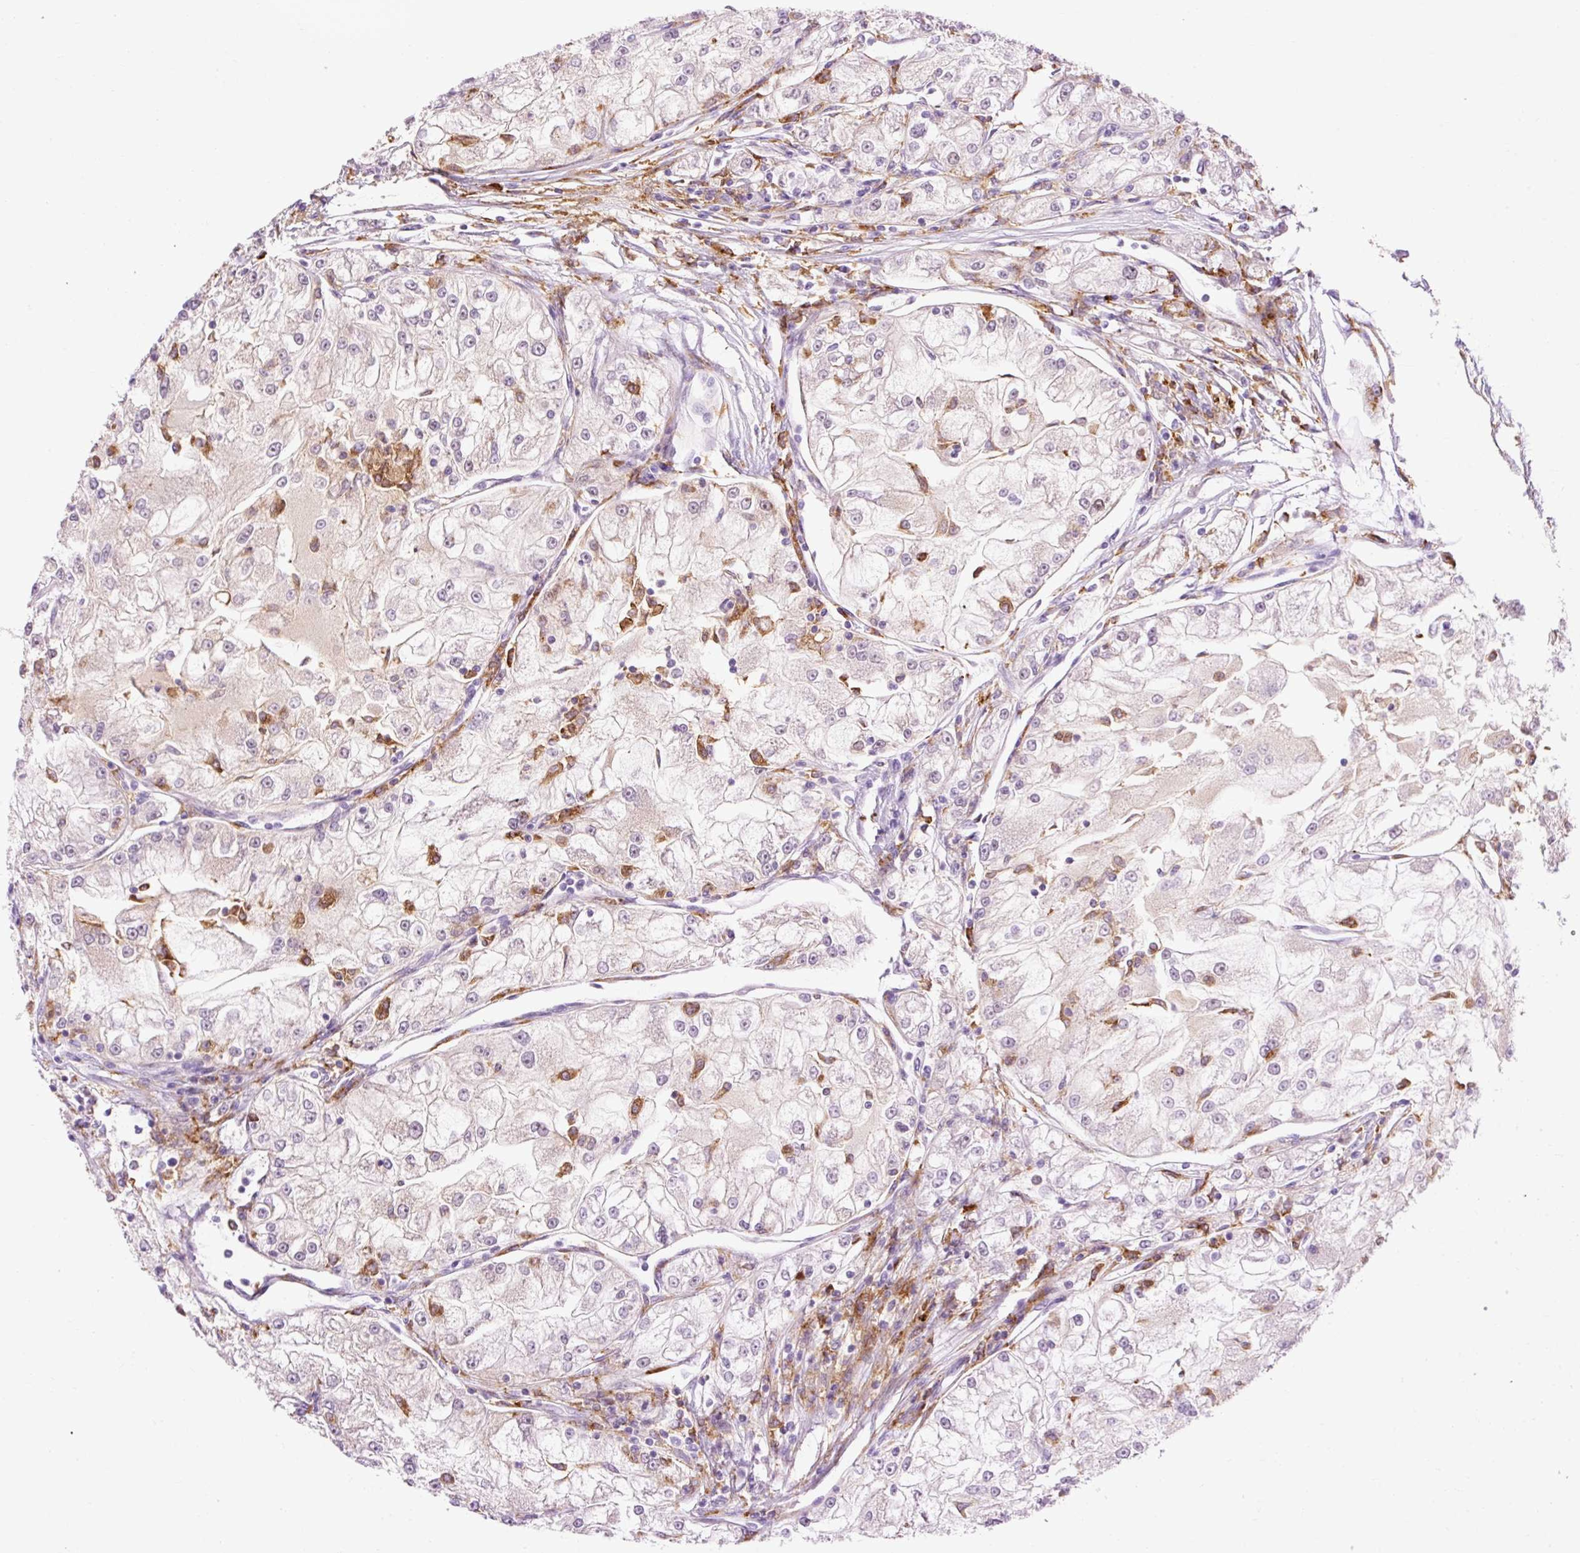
{"staining": {"intensity": "negative", "quantity": "none", "location": "none"}, "tissue": "renal cancer", "cell_type": "Tumor cells", "image_type": "cancer", "snomed": [{"axis": "morphology", "description": "Adenocarcinoma, NOS"}, {"axis": "topography", "description": "Kidney"}], "caption": "DAB immunohistochemical staining of renal cancer reveals no significant staining in tumor cells.", "gene": "LY86", "patient": {"sex": "female", "age": 72}}